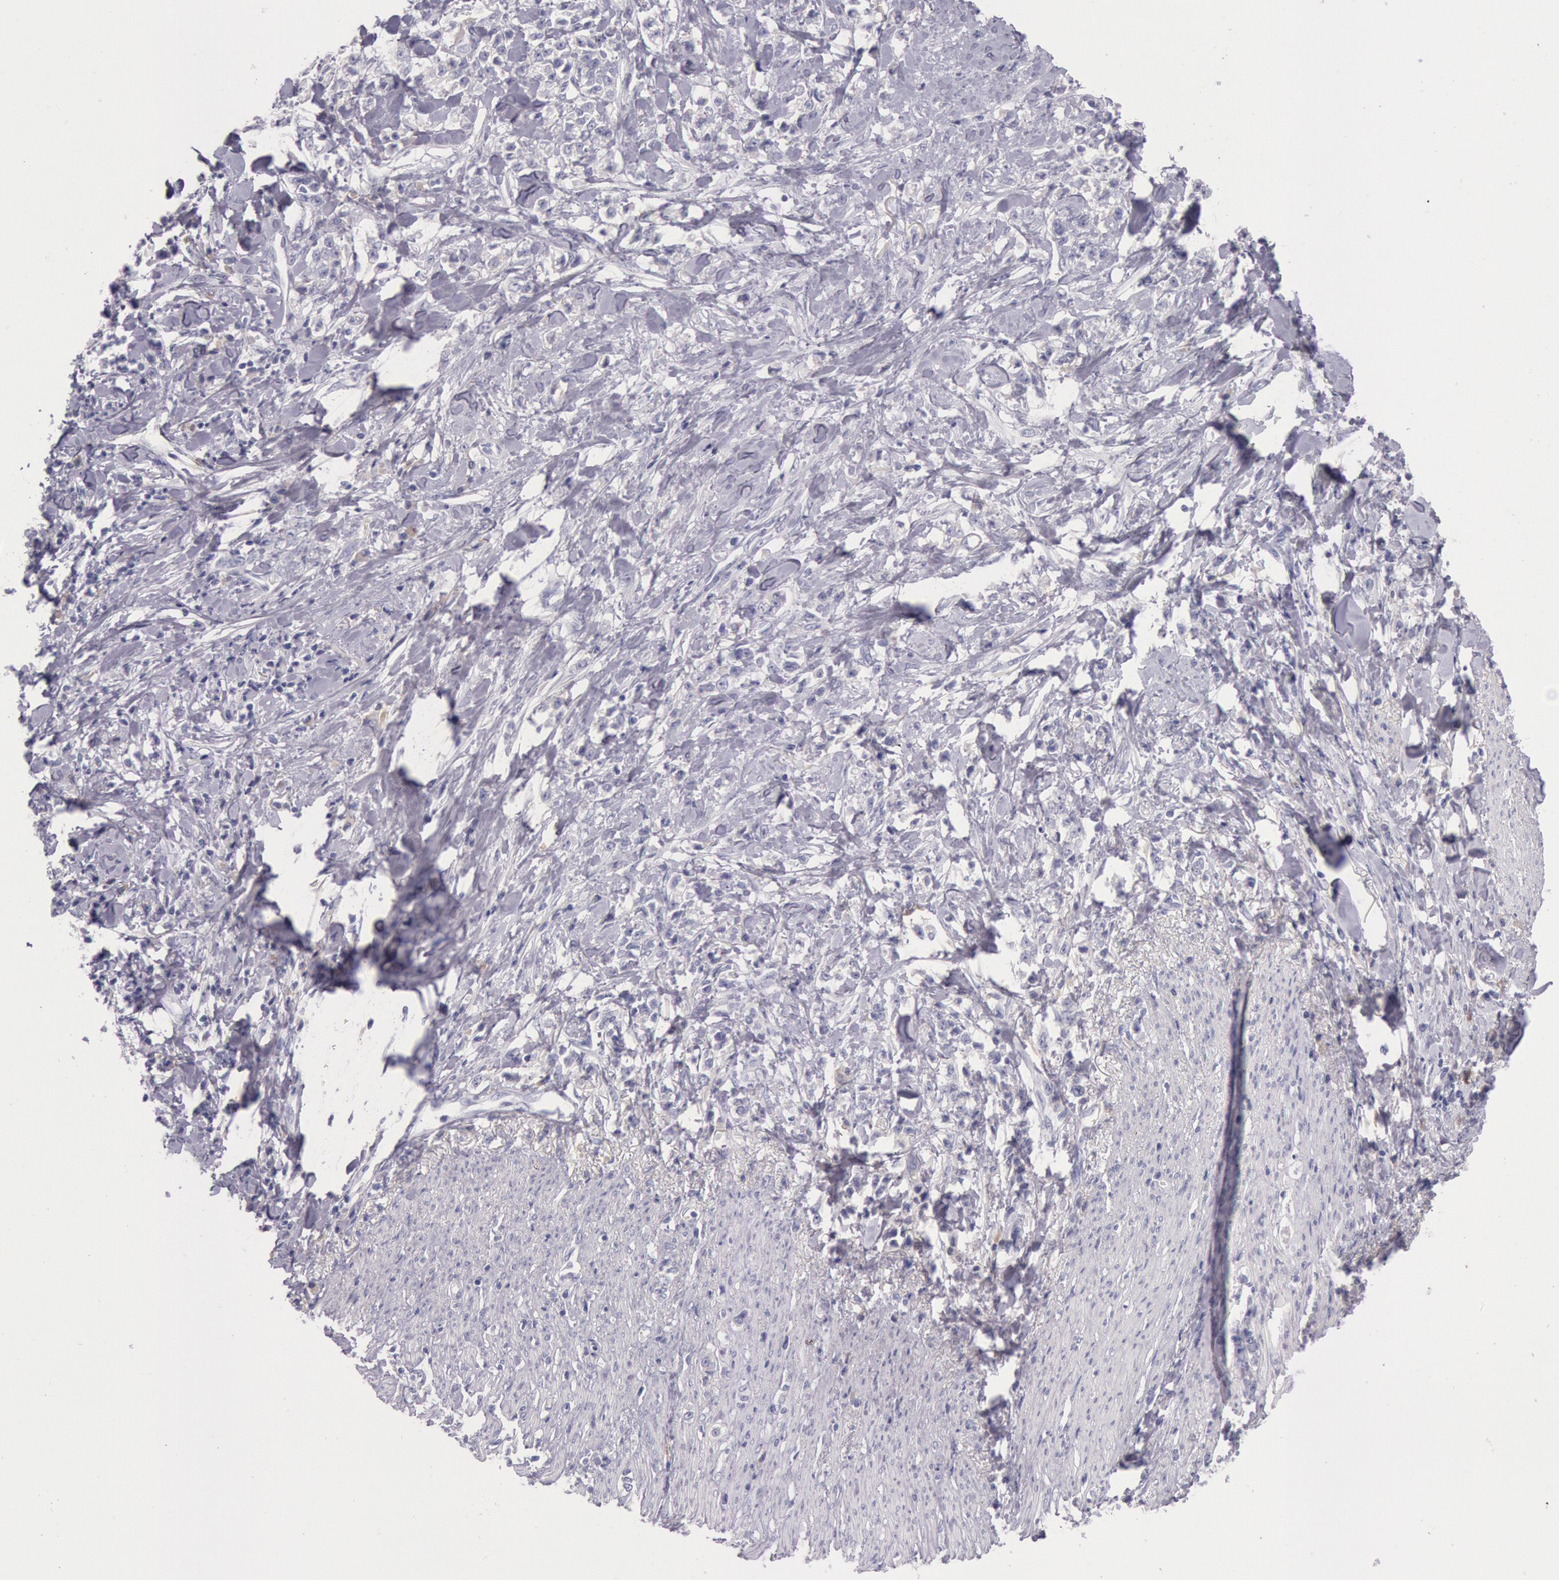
{"staining": {"intensity": "negative", "quantity": "none", "location": "none"}, "tissue": "stomach cancer", "cell_type": "Tumor cells", "image_type": "cancer", "snomed": [{"axis": "morphology", "description": "Adenocarcinoma, NOS"}, {"axis": "topography", "description": "Stomach, lower"}], "caption": "Tumor cells show no significant protein staining in stomach adenocarcinoma.", "gene": "EGFR", "patient": {"sex": "male", "age": 88}}